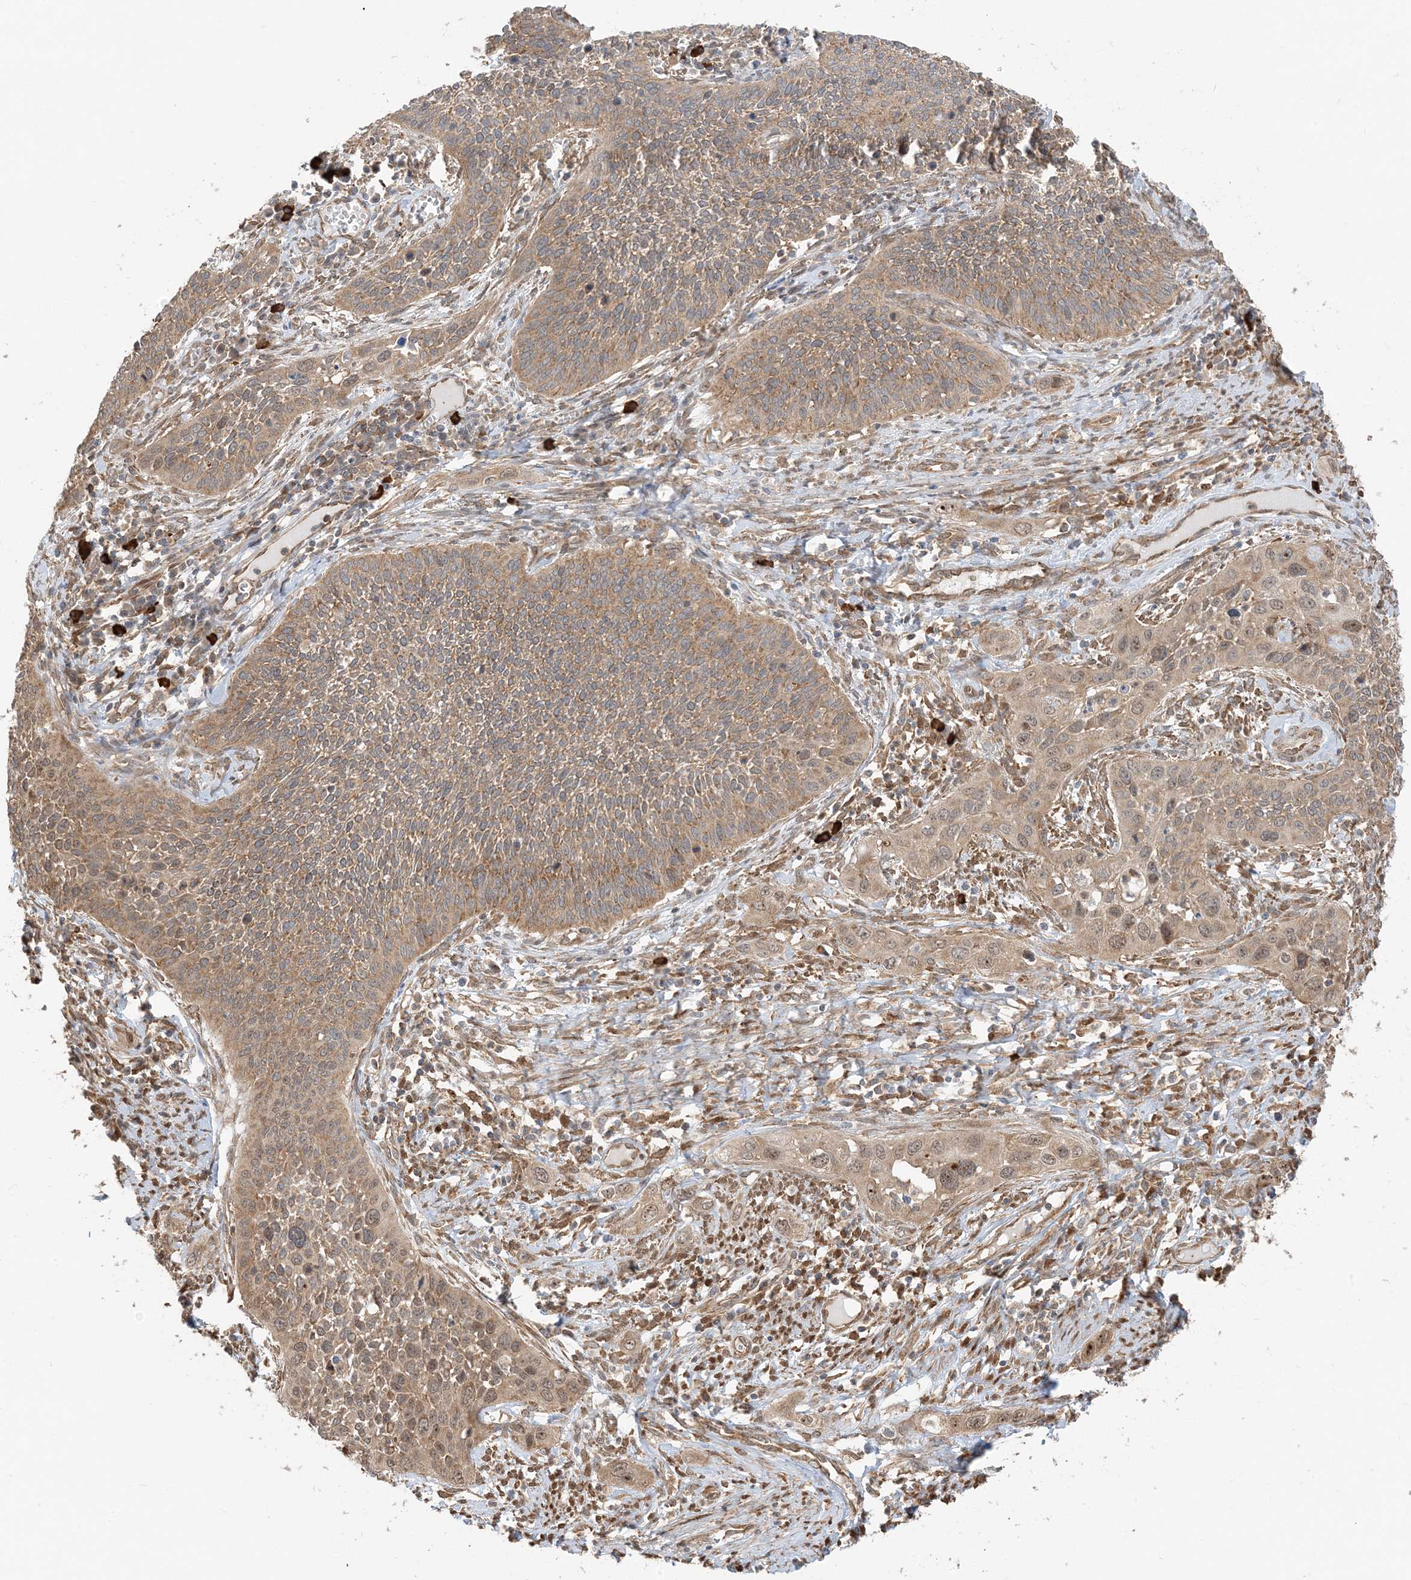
{"staining": {"intensity": "moderate", "quantity": ">75%", "location": "cytoplasmic/membranous"}, "tissue": "cervical cancer", "cell_type": "Tumor cells", "image_type": "cancer", "snomed": [{"axis": "morphology", "description": "Squamous cell carcinoma, NOS"}, {"axis": "topography", "description": "Cervix"}], "caption": "This image displays cervical cancer (squamous cell carcinoma) stained with immunohistochemistry (IHC) to label a protein in brown. The cytoplasmic/membranous of tumor cells show moderate positivity for the protein. Nuclei are counter-stained blue.", "gene": "UBAP2L", "patient": {"sex": "female", "age": 34}}